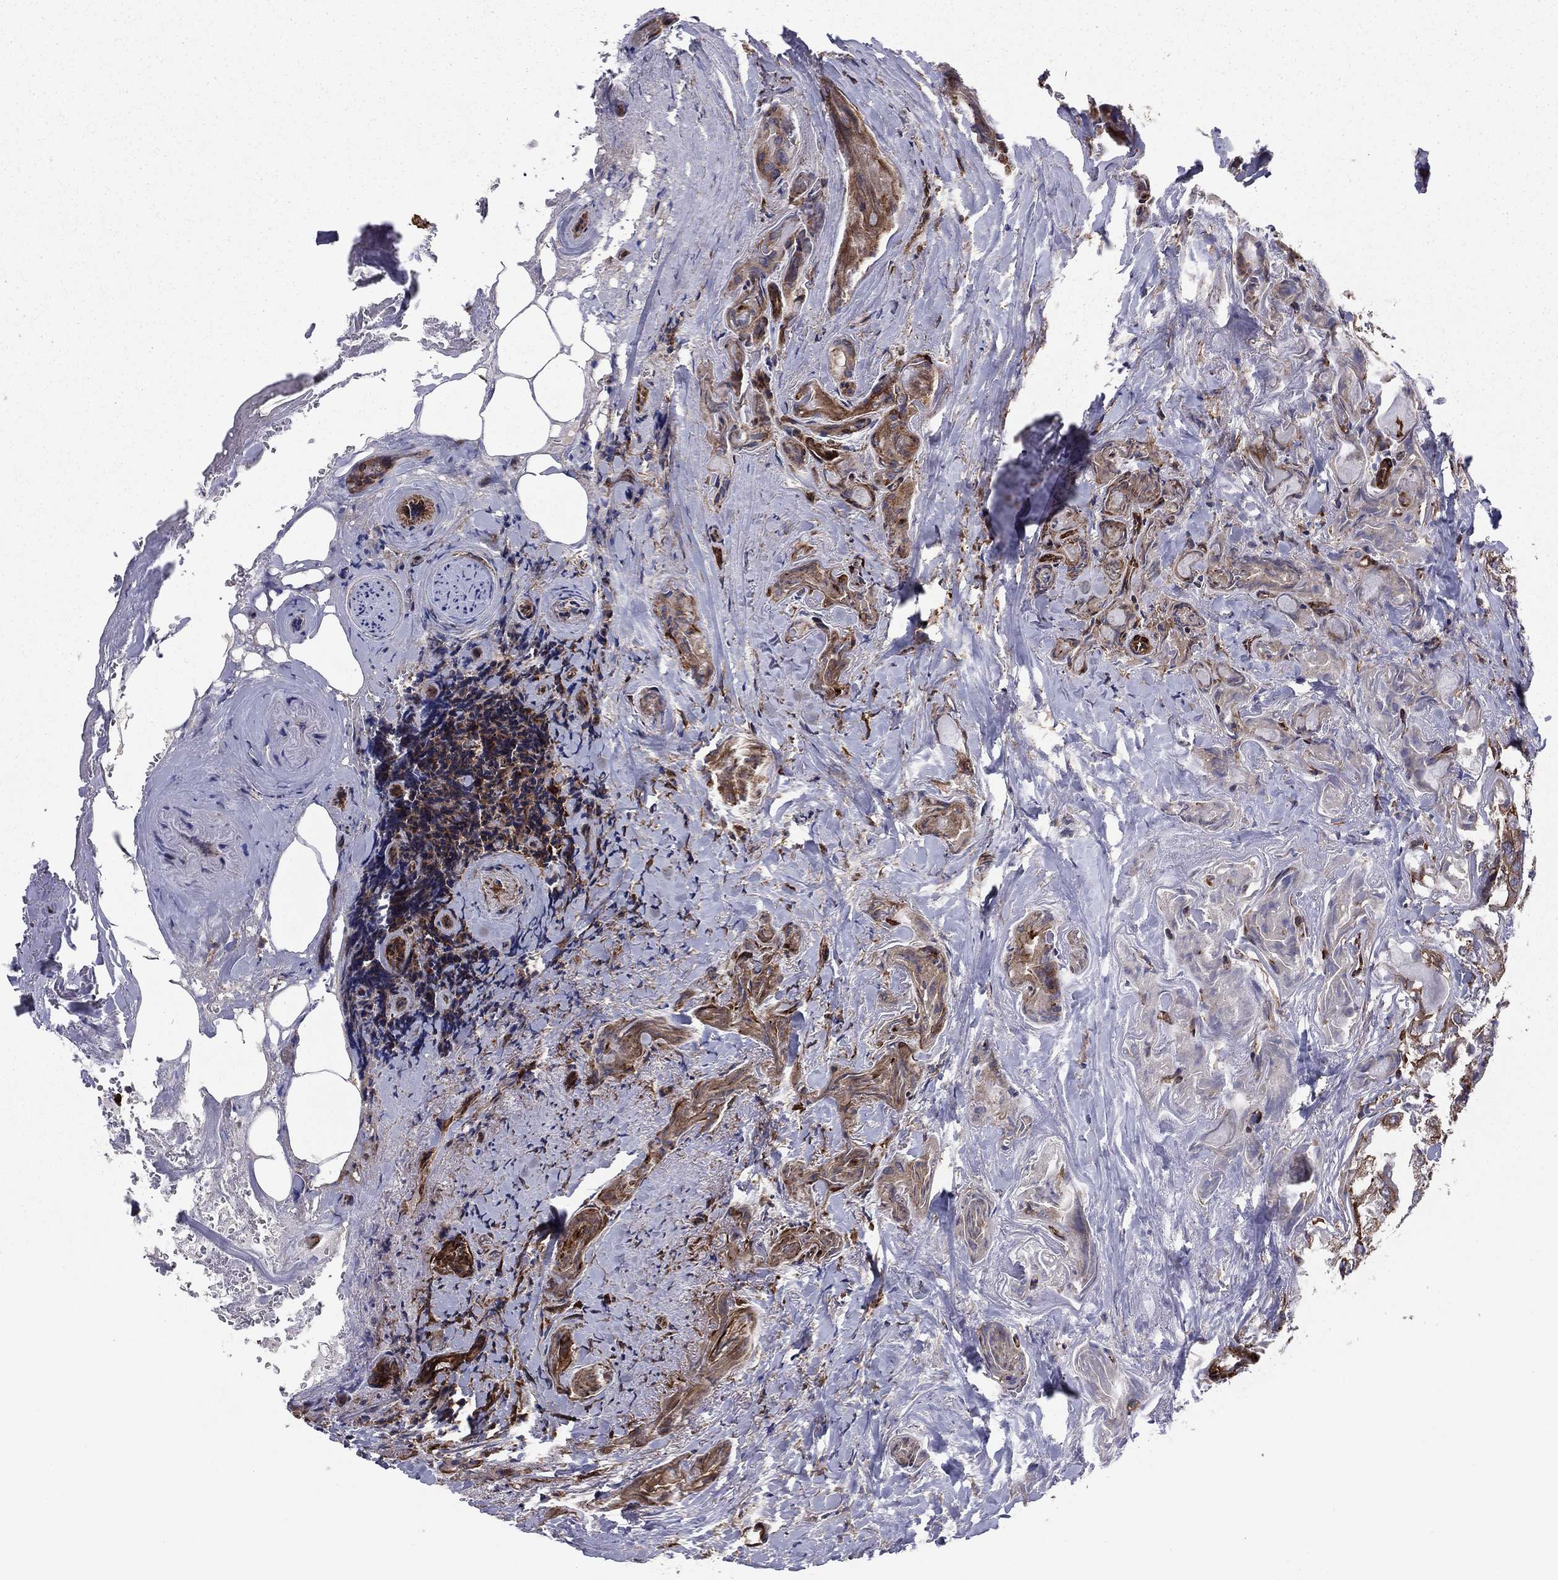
{"staining": {"intensity": "moderate", "quantity": ">75%", "location": "cytoplasmic/membranous"}, "tissue": "thyroid cancer", "cell_type": "Tumor cells", "image_type": "cancer", "snomed": [{"axis": "morphology", "description": "Normal tissue, NOS"}, {"axis": "morphology", "description": "Papillary adenocarcinoma, NOS"}, {"axis": "topography", "description": "Thyroid gland"}], "caption": "Immunohistochemistry of human thyroid cancer (papillary adenocarcinoma) demonstrates medium levels of moderate cytoplasmic/membranous staining in approximately >75% of tumor cells.", "gene": "EHBP1L1", "patient": {"sex": "female", "age": 66}}